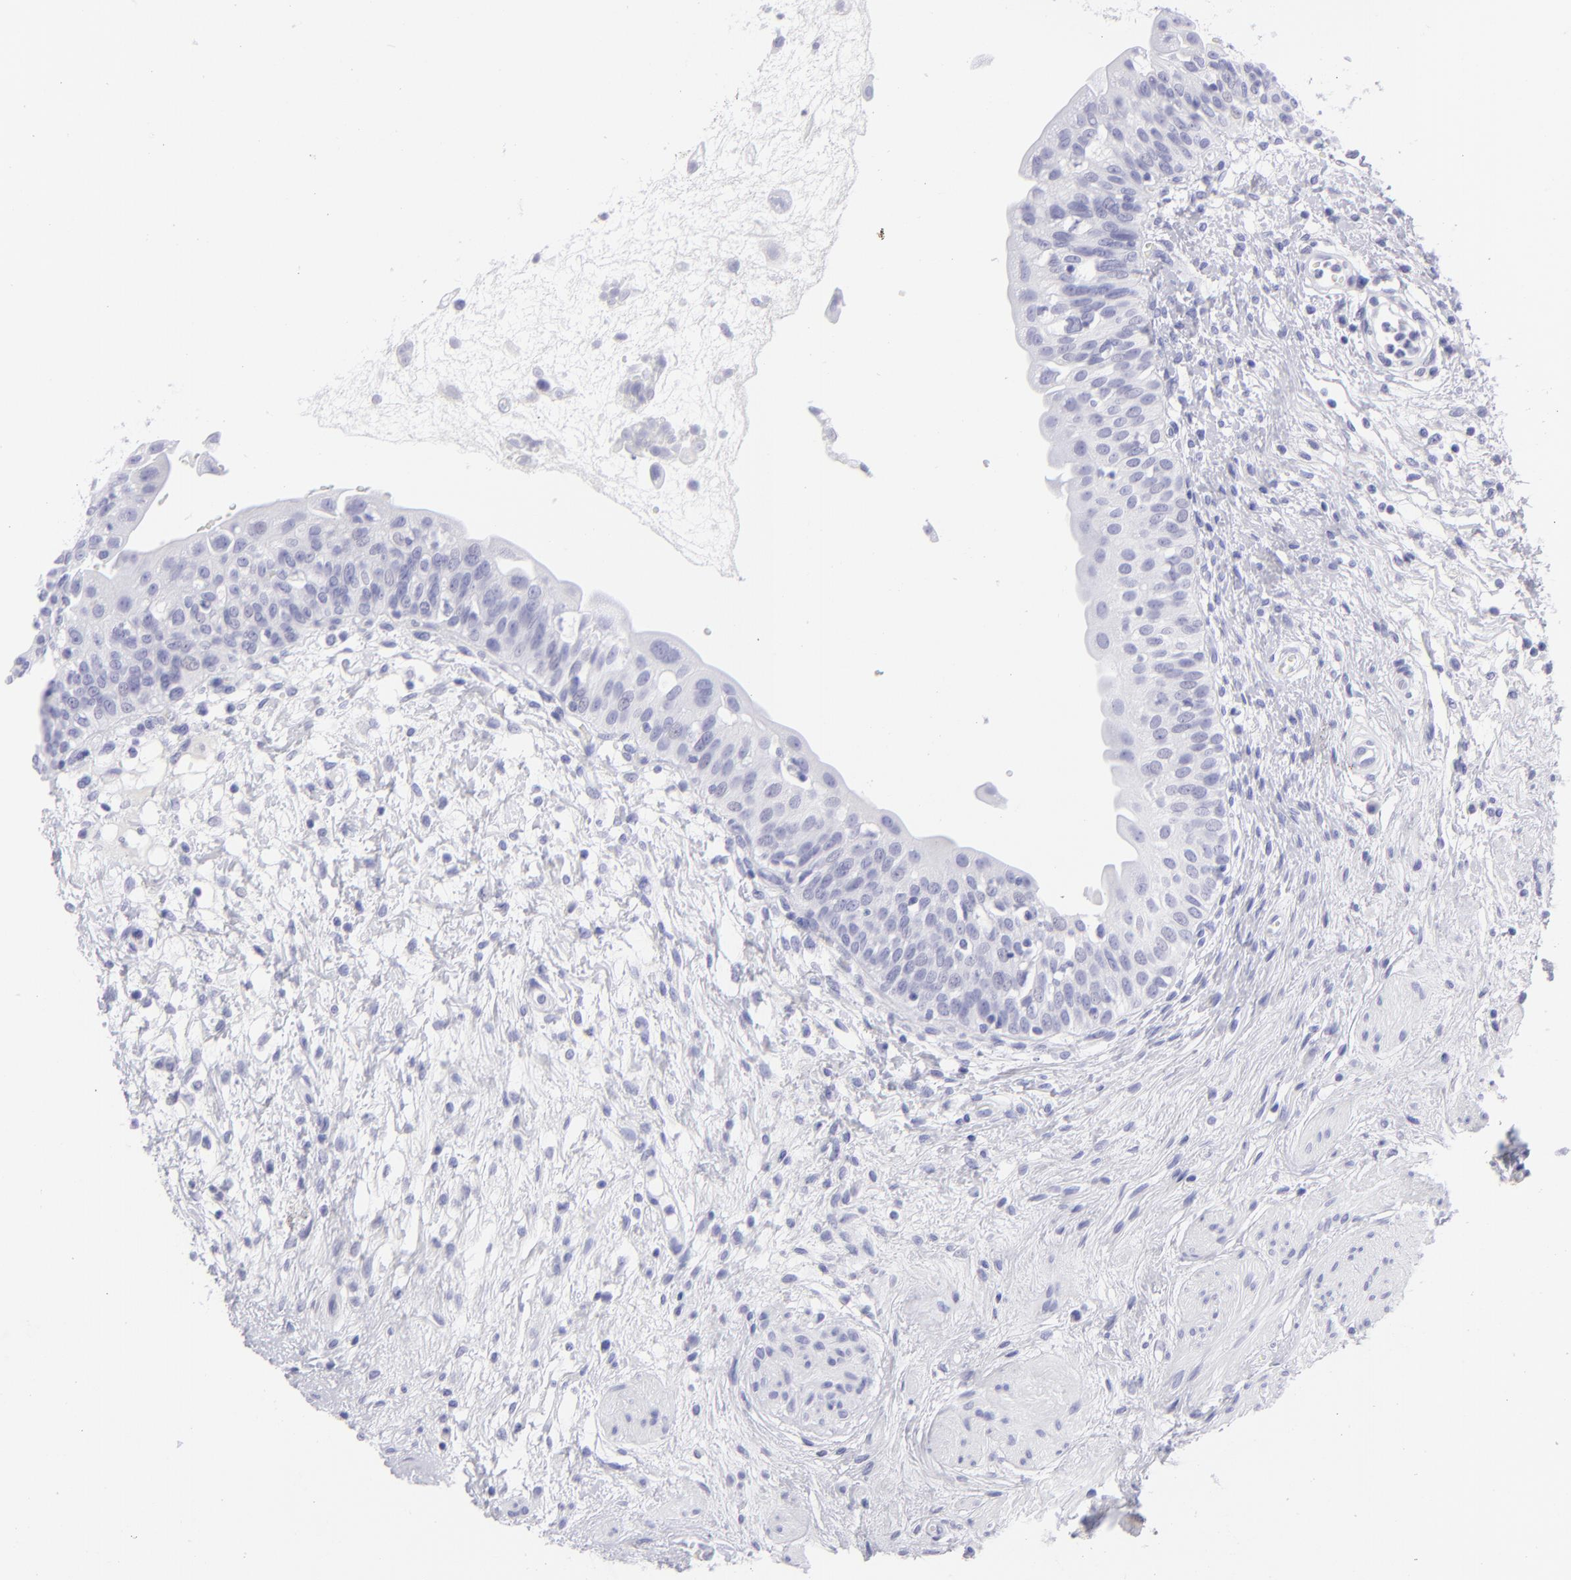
{"staining": {"intensity": "negative", "quantity": "none", "location": "none"}, "tissue": "urinary bladder", "cell_type": "Urothelial cells", "image_type": "normal", "snomed": [{"axis": "morphology", "description": "Normal tissue, NOS"}, {"axis": "topography", "description": "Urinary bladder"}], "caption": "There is no significant expression in urothelial cells of urinary bladder. (Immunohistochemistry (ihc), brightfield microscopy, high magnification).", "gene": "SLC1A2", "patient": {"sex": "female", "age": 55}}